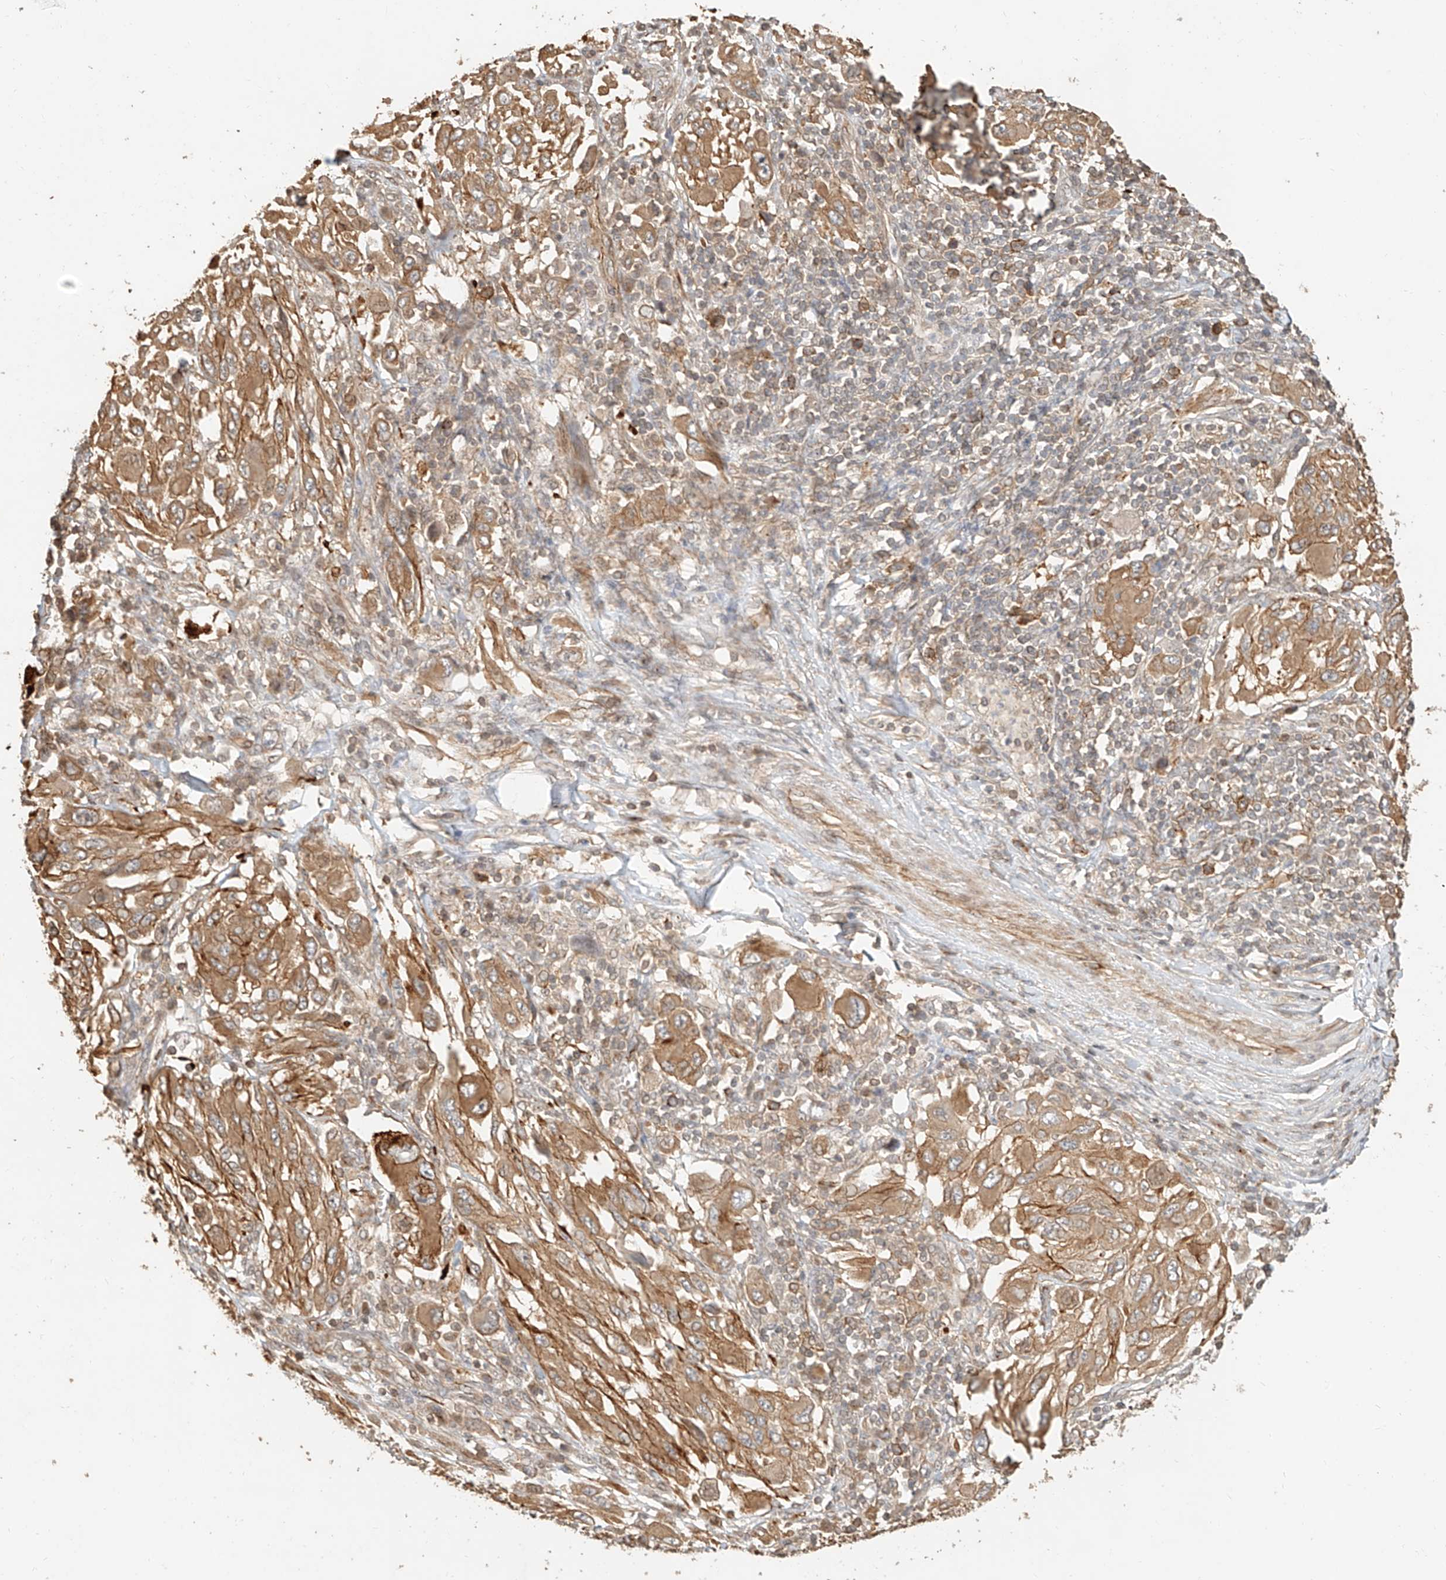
{"staining": {"intensity": "moderate", "quantity": ">75%", "location": "cytoplasmic/membranous"}, "tissue": "melanoma", "cell_type": "Tumor cells", "image_type": "cancer", "snomed": [{"axis": "morphology", "description": "Malignant melanoma, NOS"}, {"axis": "topography", "description": "Skin"}], "caption": "Immunohistochemical staining of melanoma reveals medium levels of moderate cytoplasmic/membranous protein expression in about >75% of tumor cells.", "gene": "NAP1L1", "patient": {"sex": "female", "age": 91}}